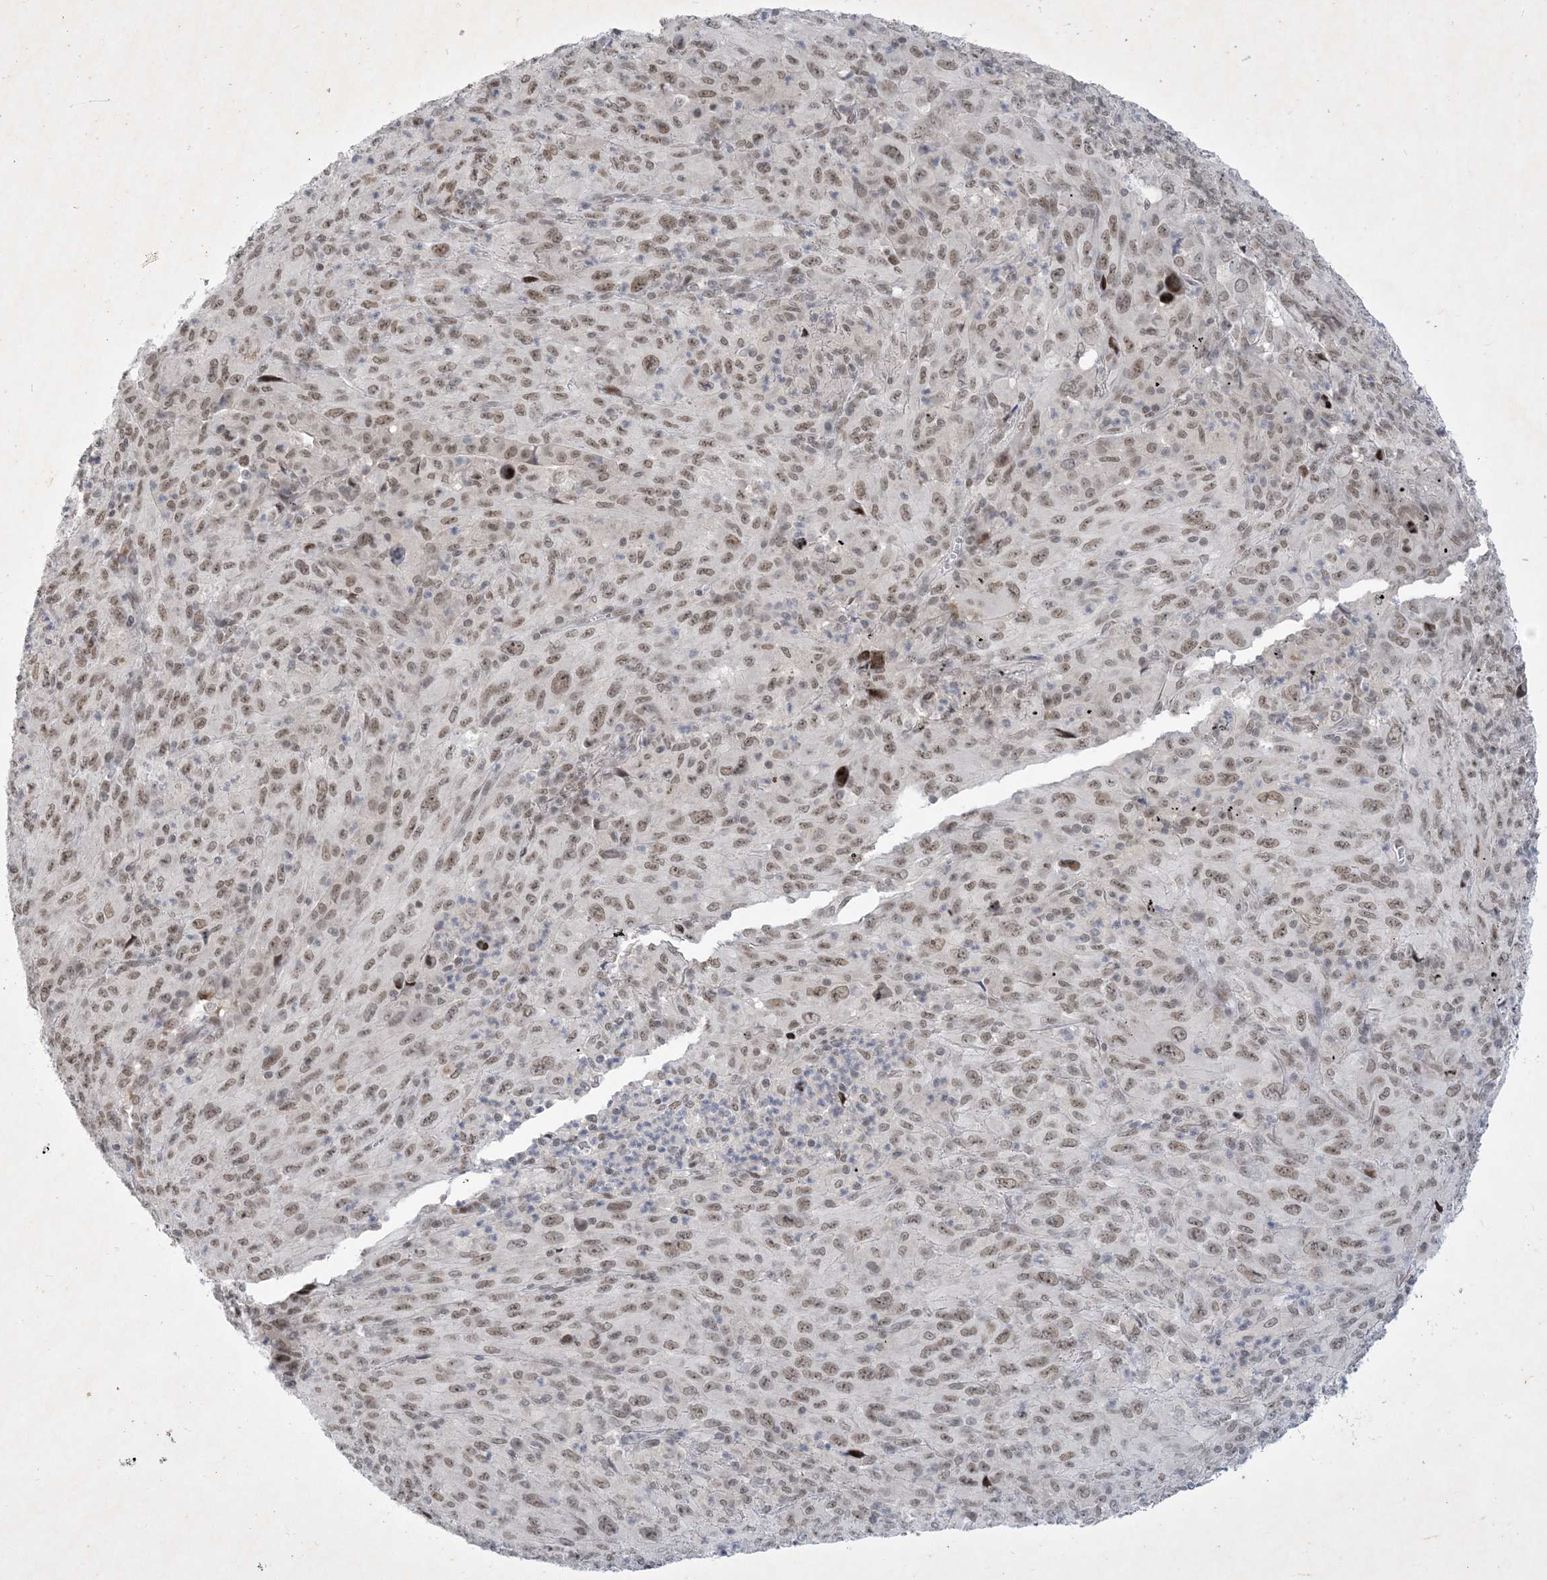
{"staining": {"intensity": "moderate", "quantity": ">75%", "location": "nuclear"}, "tissue": "melanoma", "cell_type": "Tumor cells", "image_type": "cancer", "snomed": [{"axis": "morphology", "description": "Malignant melanoma, Metastatic site"}, {"axis": "topography", "description": "Skin"}], "caption": "Brown immunohistochemical staining in malignant melanoma (metastatic site) demonstrates moderate nuclear expression in about >75% of tumor cells.", "gene": "ZNF674", "patient": {"sex": "female", "age": 56}}